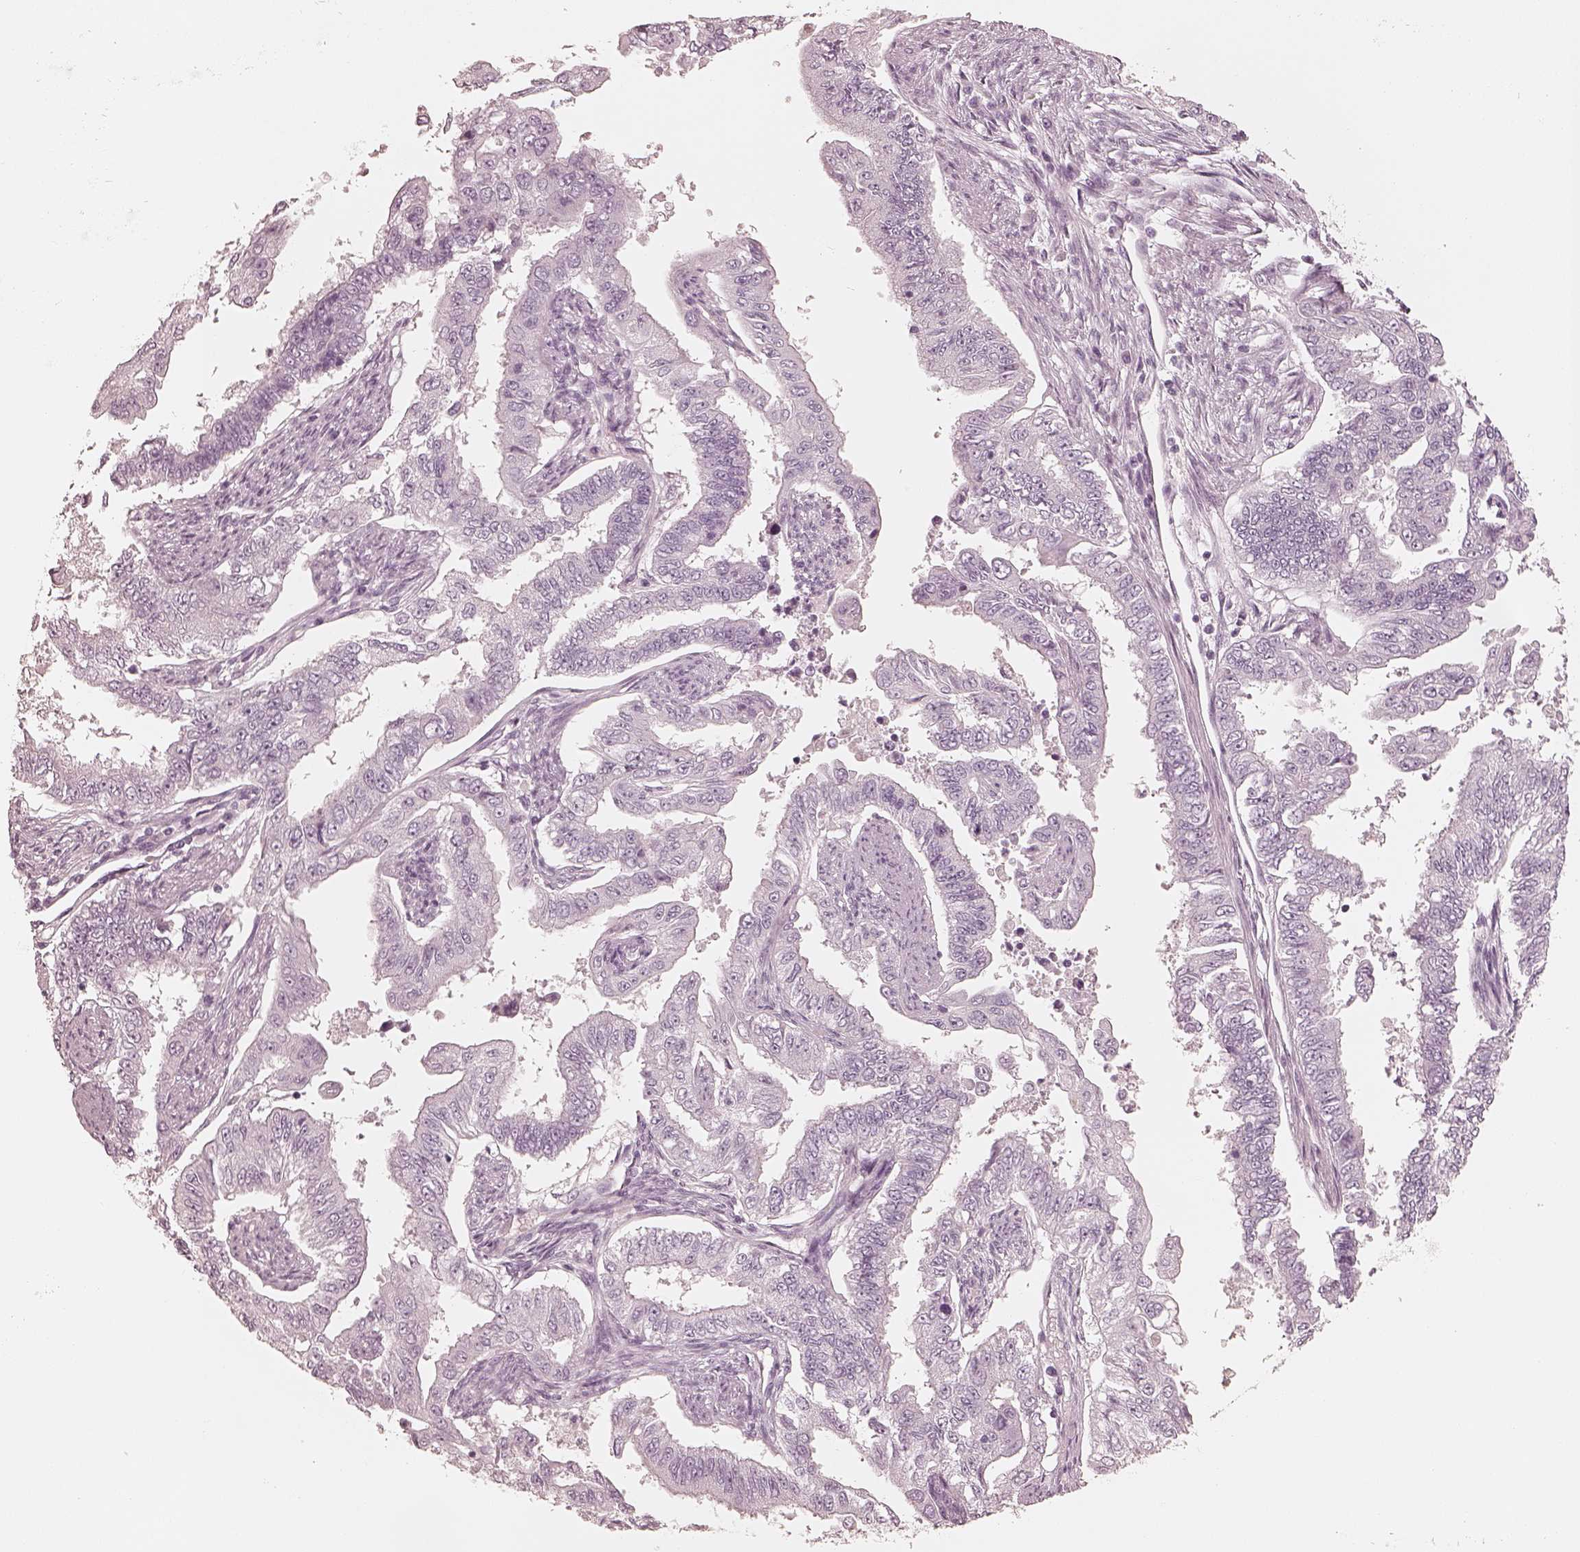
{"staining": {"intensity": "negative", "quantity": "none", "location": "none"}, "tissue": "endometrial cancer", "cell_type": "Tumor cells", "image_type": "cancer", "snomed": [{"axis": "morphology", "description": "Adenocarcinoma, NOS"}, {"axis": "topography", "description": "Uterus"}], "caption": "DAB immunohistochemical staining of human endometrial cancer (adenocarcinoma) shows no significant positivity in tumor cells.", "gene": "KRT82", "patient": {"sex": "female", "age": 59}}